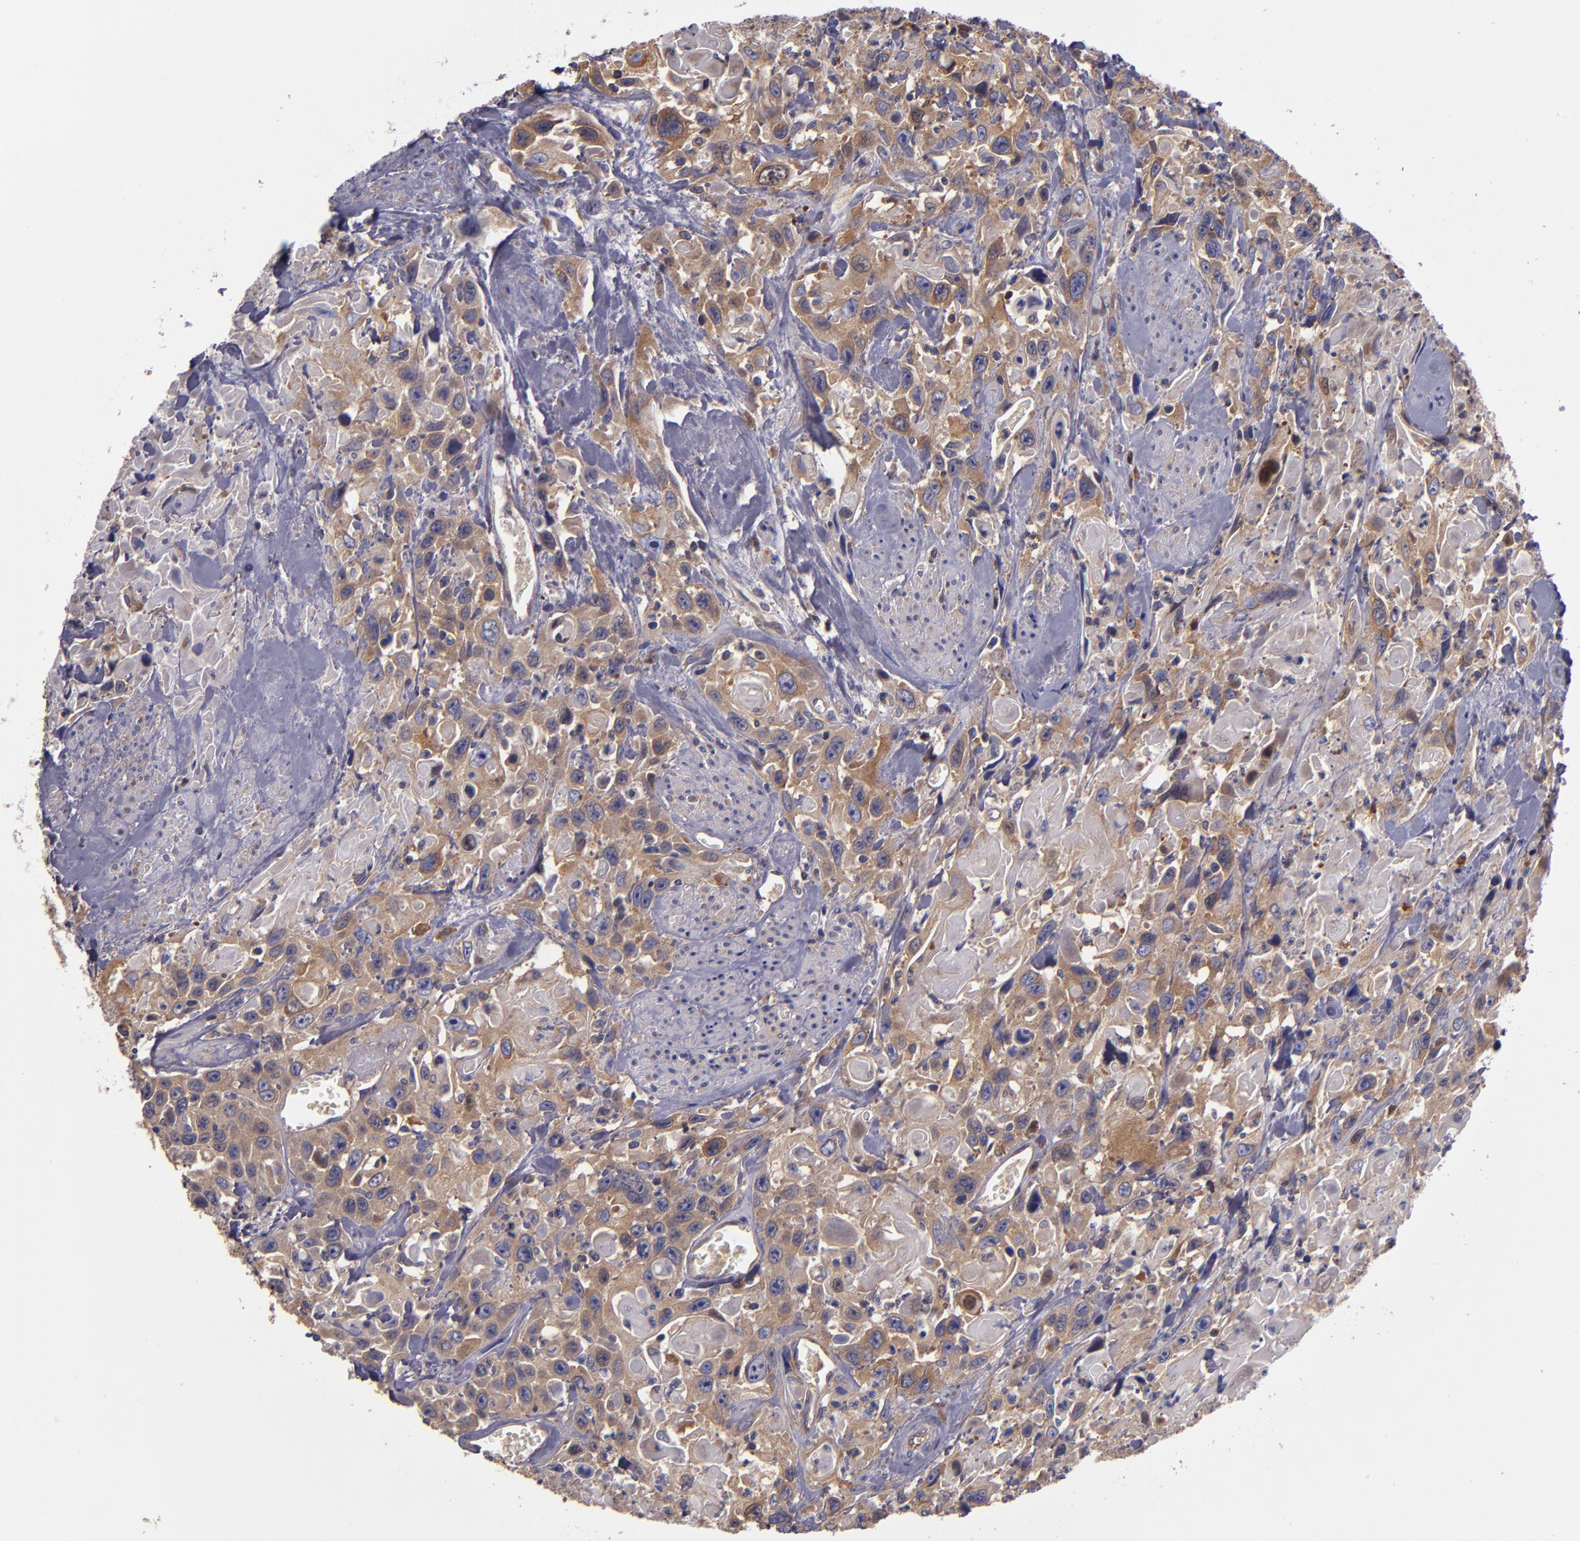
{"staining": {"intensity": "weak", "quantity": ">75%", "location": "cytoplasmic/membranous"}, "tissue": "urothelial cancer", "cell_type": "Tumor cells", "image_type": "cancer", "snomed": [{"axis": "morphology", "description": "Urothelial carcinoma, High grade"}, {"axis": "topography", "description": "Urinary bladder"}], "caption": "High-power microscopy captured an IHC image of urothelial cancer, revealing weak cytoplasmic/membranous expression in about >75% of tumor cells. (Brightfield microscopy of DAB IHC at high magnification).", "gene": "CARS1", "patient": {"sex": "female", "age": 84}}